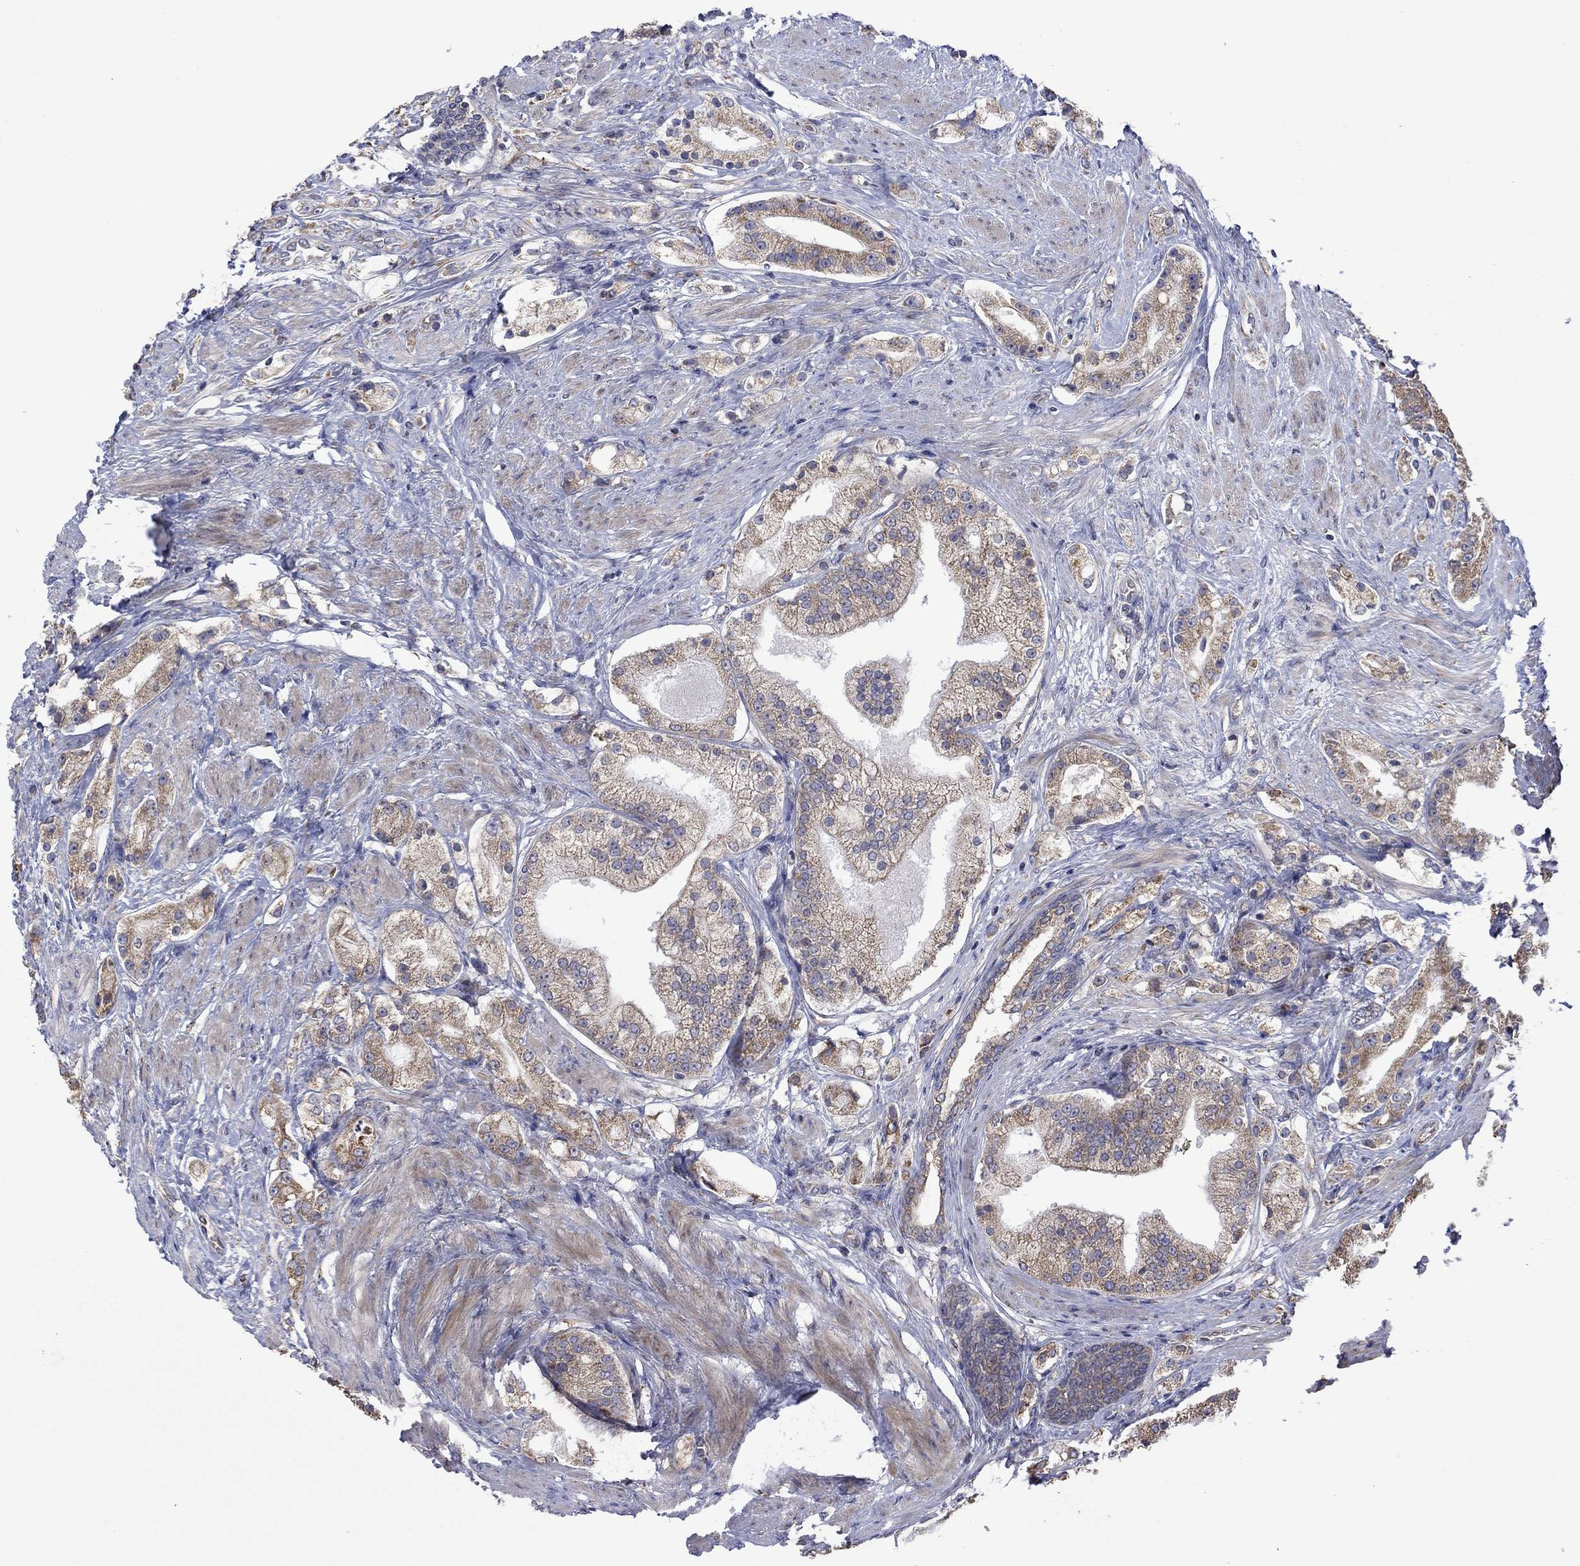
{"staining": {"intensity": "moderate", "quantity": "25%-75%", "location": "cytoplasmic/membranous"}, "tissue": "prostate cancer", "cell_type": "Tumor cells", "image_type": "cancer", "snomed": [{"axis": "morphology", "description": "Adenocarcinoma, NOS"}, {"axis": "topography", "description": "Prostate and seminal vesicle, NOS"}, {"axis": "topography", "description": "Prostate"}], "caption": "A brown stain highlights moderate cytoplasmic/membranous expression of a protein in prostate cancer tumor cells.", "gene": "FURIN", "patient": {"sex": "male", "age": 67}}